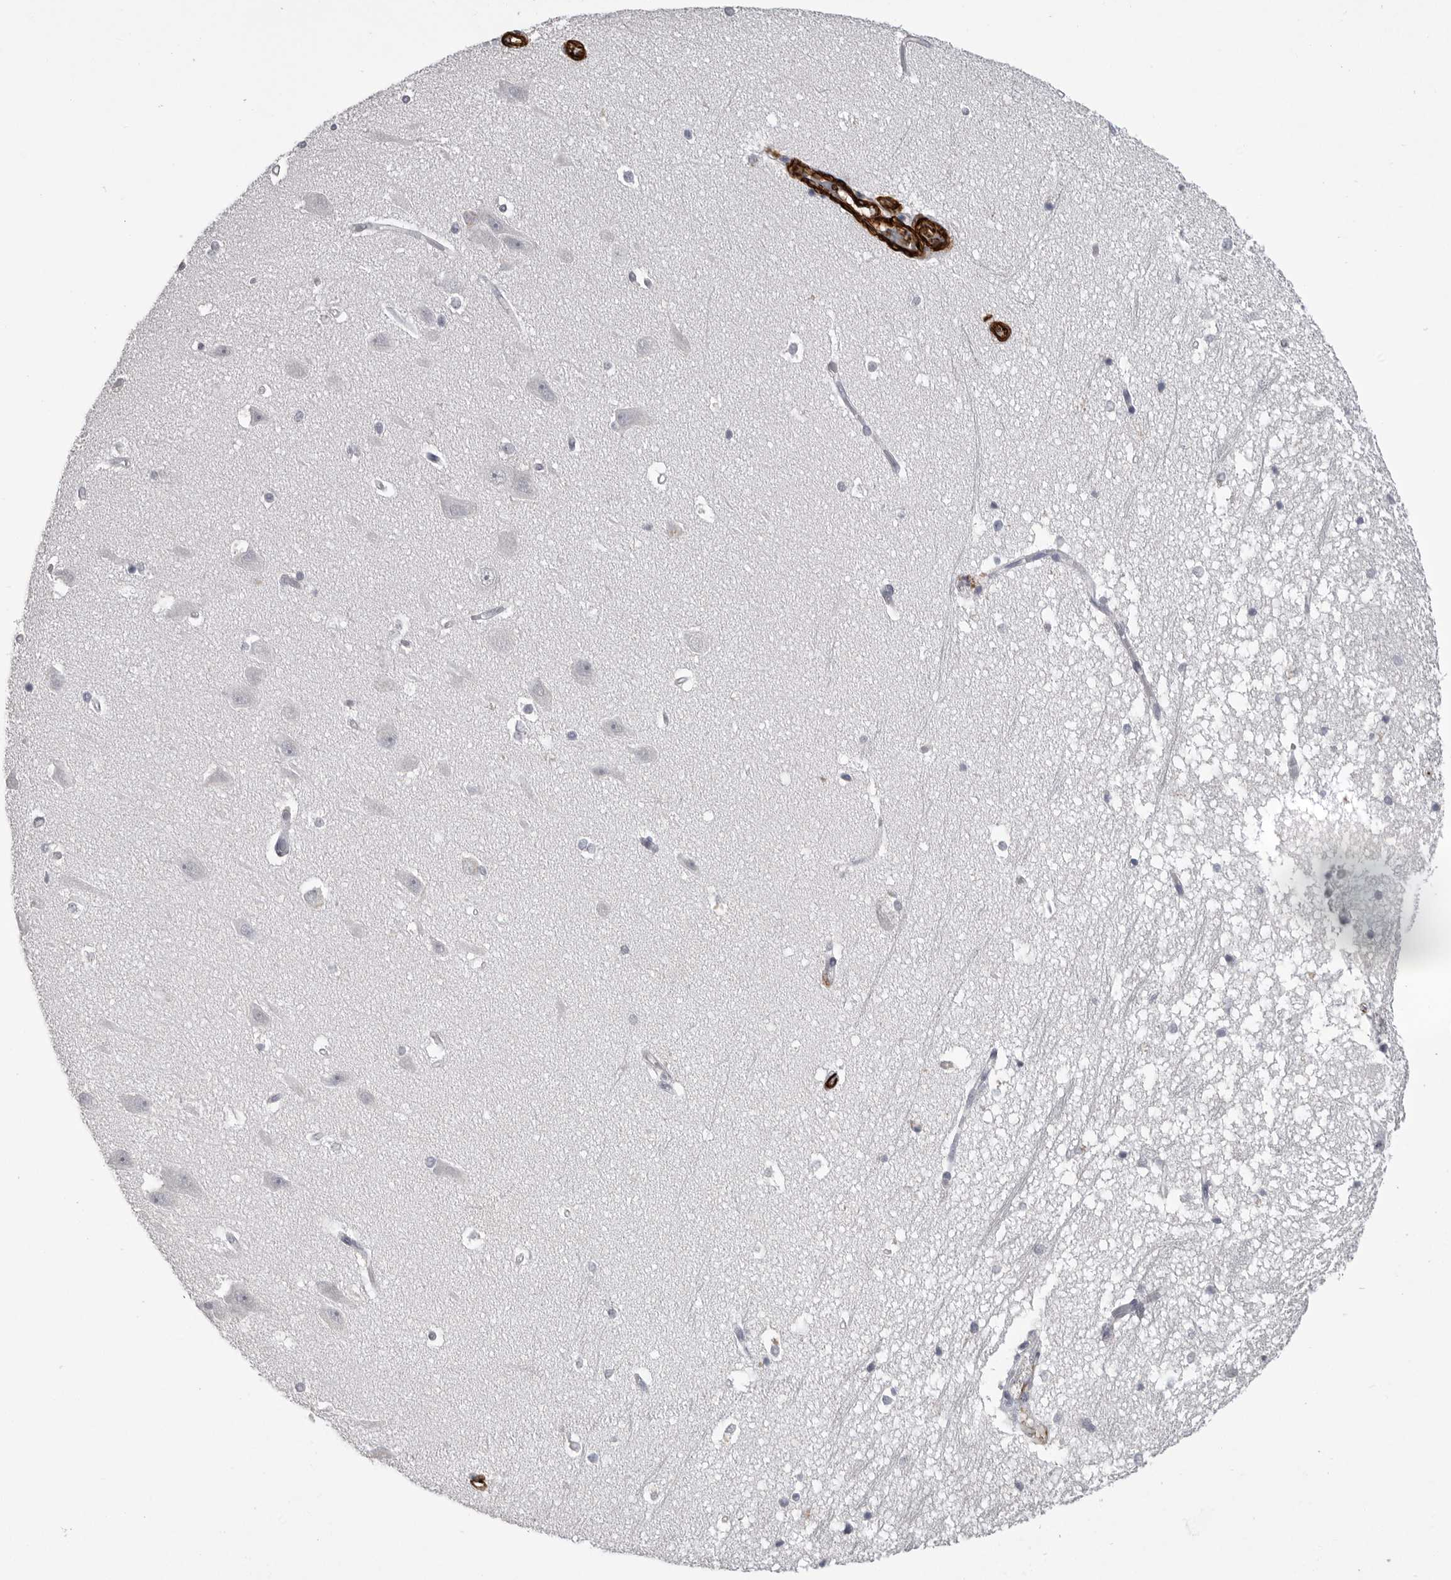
{"staining": {"intensity": "negative", "quantity": "none", "location": "none"}, "tissue": "hippocampus", "cell_type": "Glial cells", "image_type": "normal", "snomed": [{"axis": "morphology", "description": "Normal tissue, NOS"}, {"axis": "topography", "description": "Hippocampus"}], "caption": "Glial cells show no significant protein staining in normal hippocampus.", "gene": "AOC3", "patient": {"sex": "male", "age": 45}}